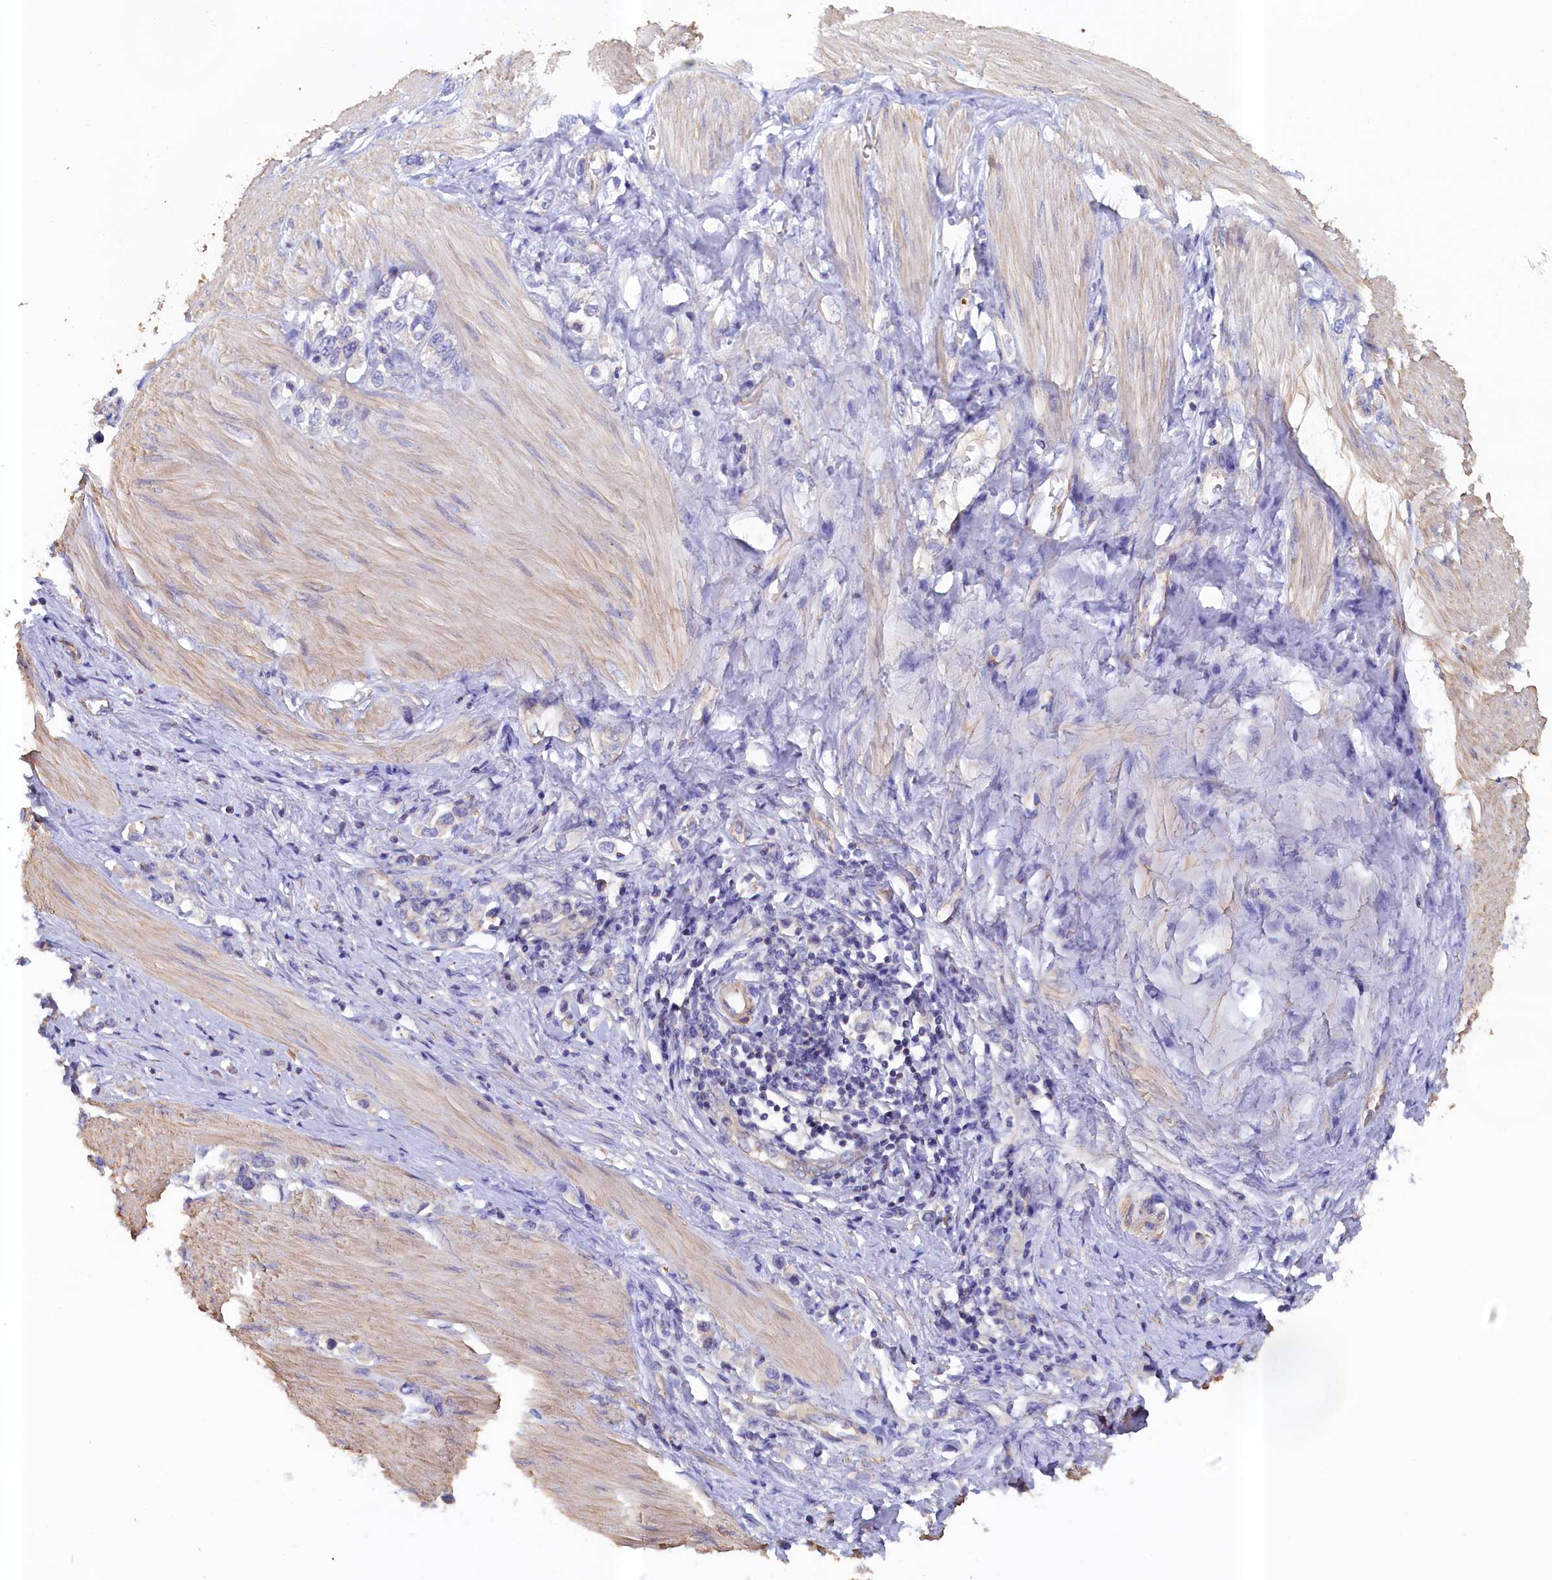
{"staining": {"intensity": "negative", "quantity": "none", "location": "none"}, "tissue": "stomach cancer", "cell_type": "Tumor cells", "image_type": "cancer", "snomed": [{"axis": "morphology", "description": "Adenocarcinoma, NOS"}, {"axis": "topography", "description": "Stomach"}], "caption": "Immunohistochemical staining of stomach cancer (adenocarcinoma) exhibits no significant positivity in tumor cells.", "gene": "ANKRD2", "patient": {"sex": "female", "age": 65}}